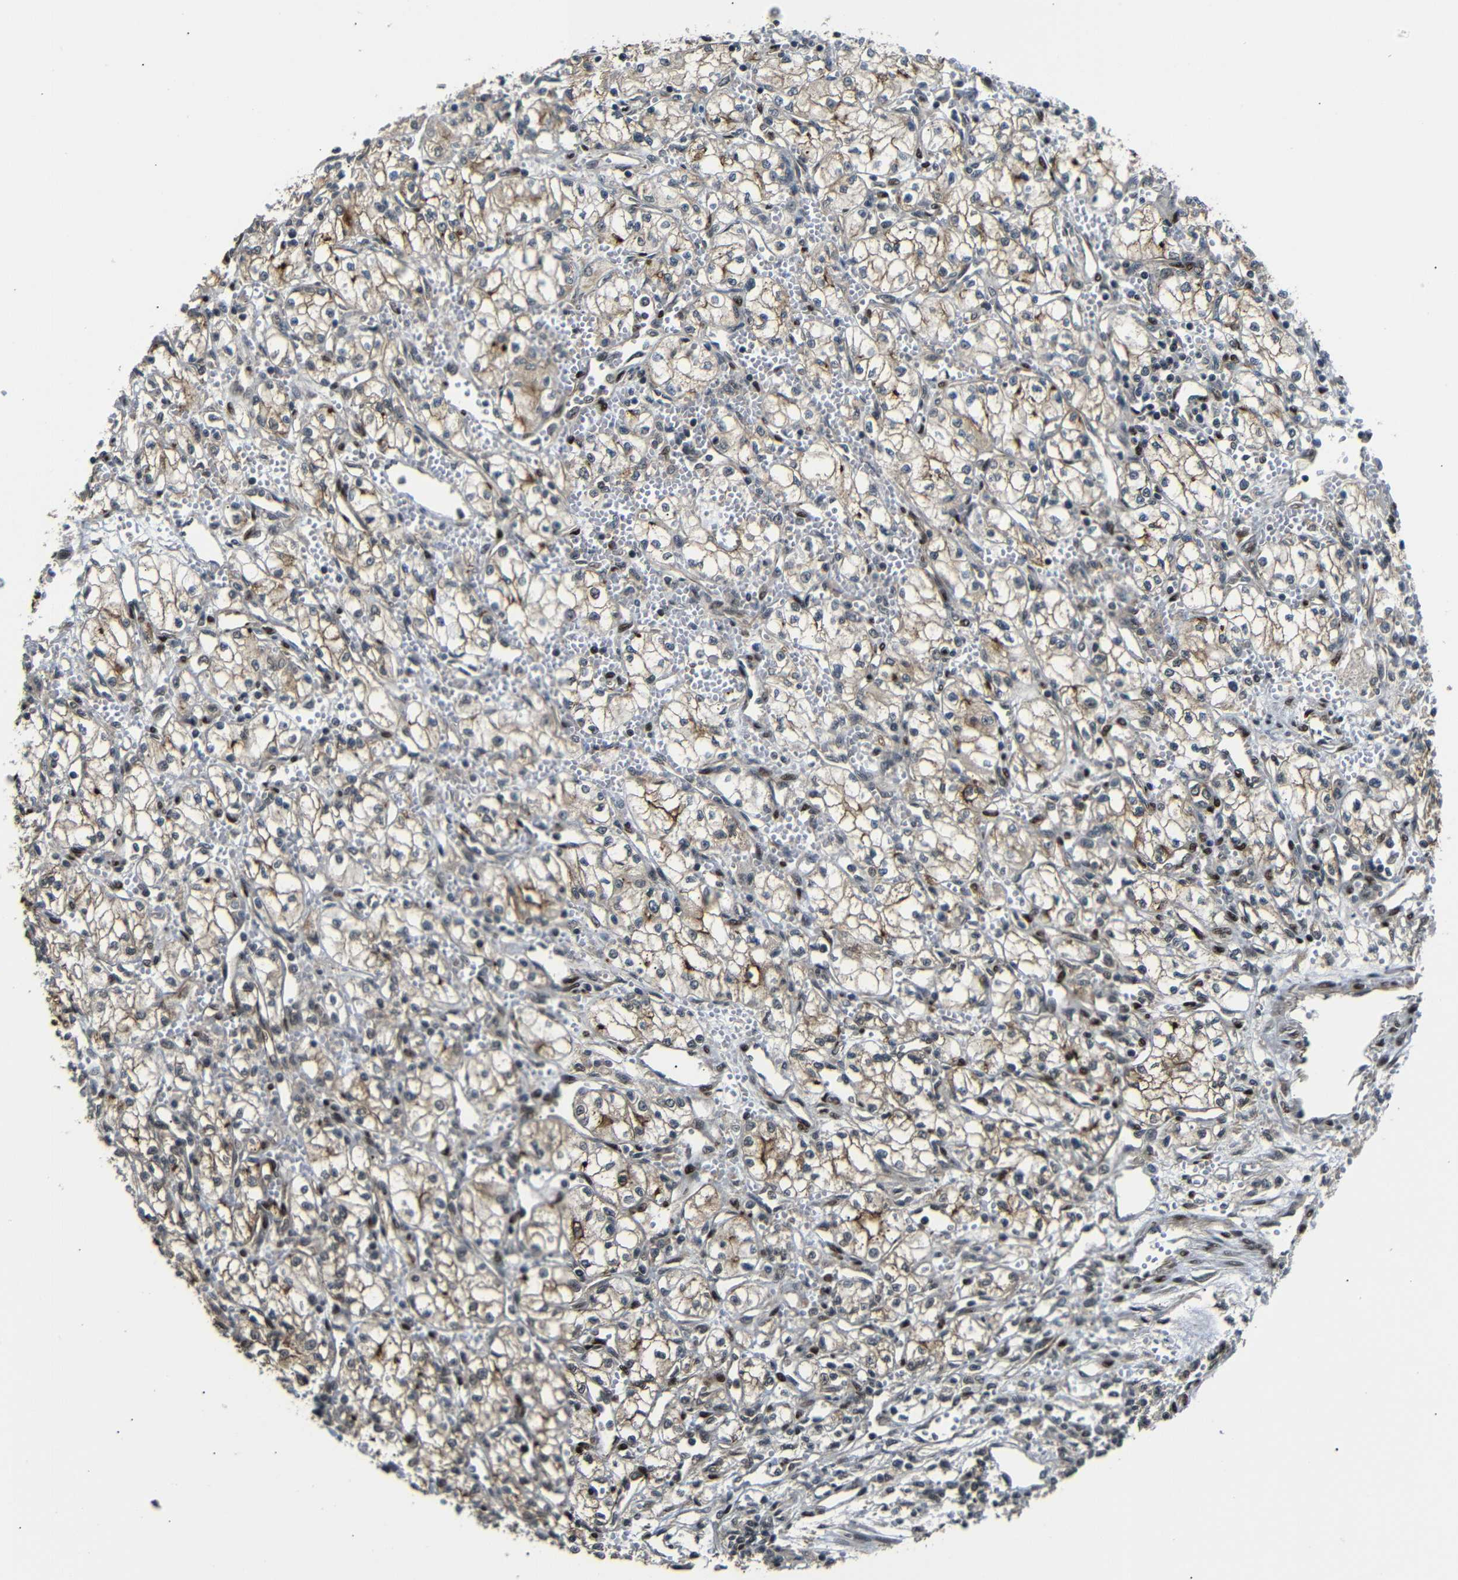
{"staining": {"intensity": "moderate", "quantity": ">75%", "location": "cytoplasmic/membranous,nuclear"}, "tissue": "renal cancer", "cell_type": "Tumor cells", "image_type": "cancer", "snomed": [{"axis": "morphology", "description": "Normal tissue, NOS"}, {"axis": "morphology", "description": "Adenocarcinoma, NOS"}, {"axis": "topography", "description": "Kidney"}], "caption": "IHC micrograph of neoplastic tissue: human adenocarcinoma (renal) stained using immunohistochemistry reveals medium levels of moderate protein expression localized specifically in the cytoplasmic/membranous and nuclear of tumor cells, appearing as a cytoplasmic/membranous and nuclear brown color.", "gene": "TBX2", "patient": {"sex": "male", "age": 59}}